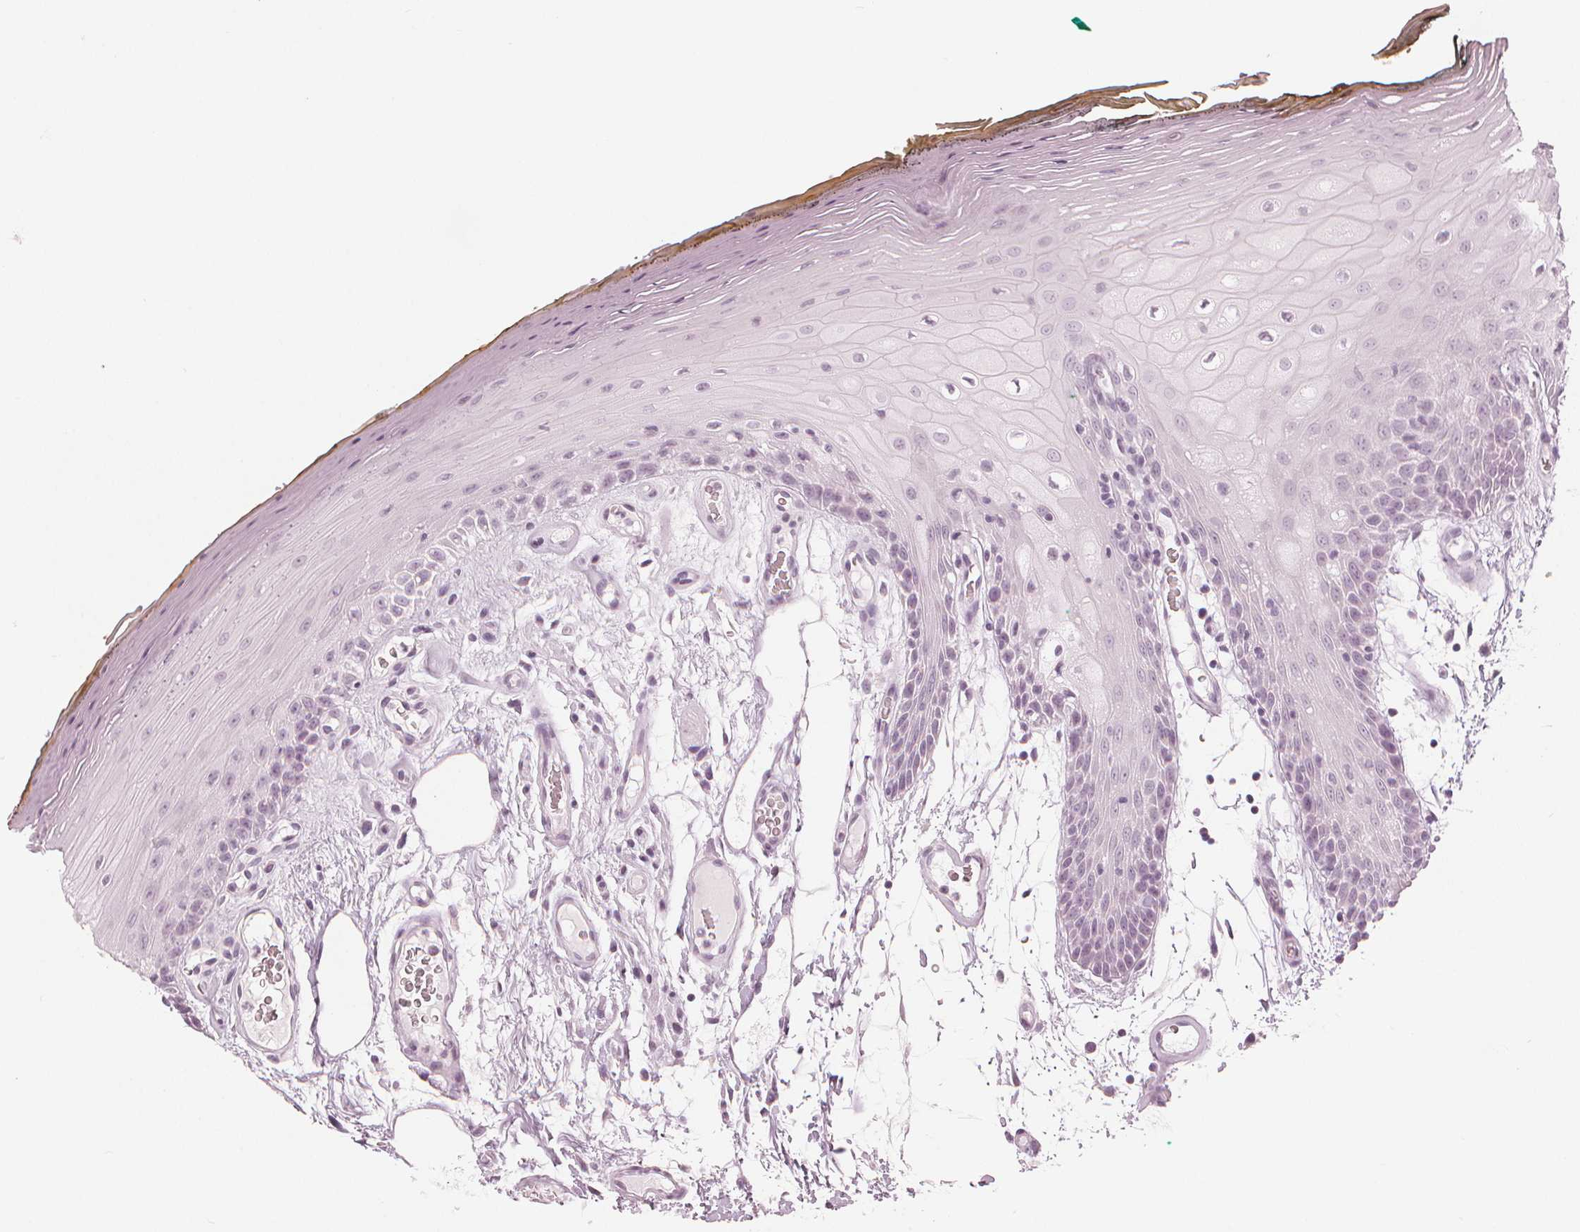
{"staining": {"intensity": "negative", "quantity": "none", "location": "none"}, "tissue": "oral mucosa", "cell_type": "Squamous epithelial cells", "image_type": "normal", "snomed": [{"axis": "morphology", "description": "Normal tissue, NOS"}, {"axis": "morphology", "description": "Squamous cell carcinoma, NOS"}, {"axis": "topography", "description": "Oral tissue"}, {"axis": "topography", "description": "Head-Neck"}], "caption": "Immunohistochemistry (IHC) of benign human oral mucosa shows no positivity in squamous epithelial cells. (Brightfield microscopy of DAB (3,3'-diaminobenzidine) immunohistochemistry (IHC) at high magnification).", "gene": "PAEP", "patient": {"sex": "male", "age": 52}}